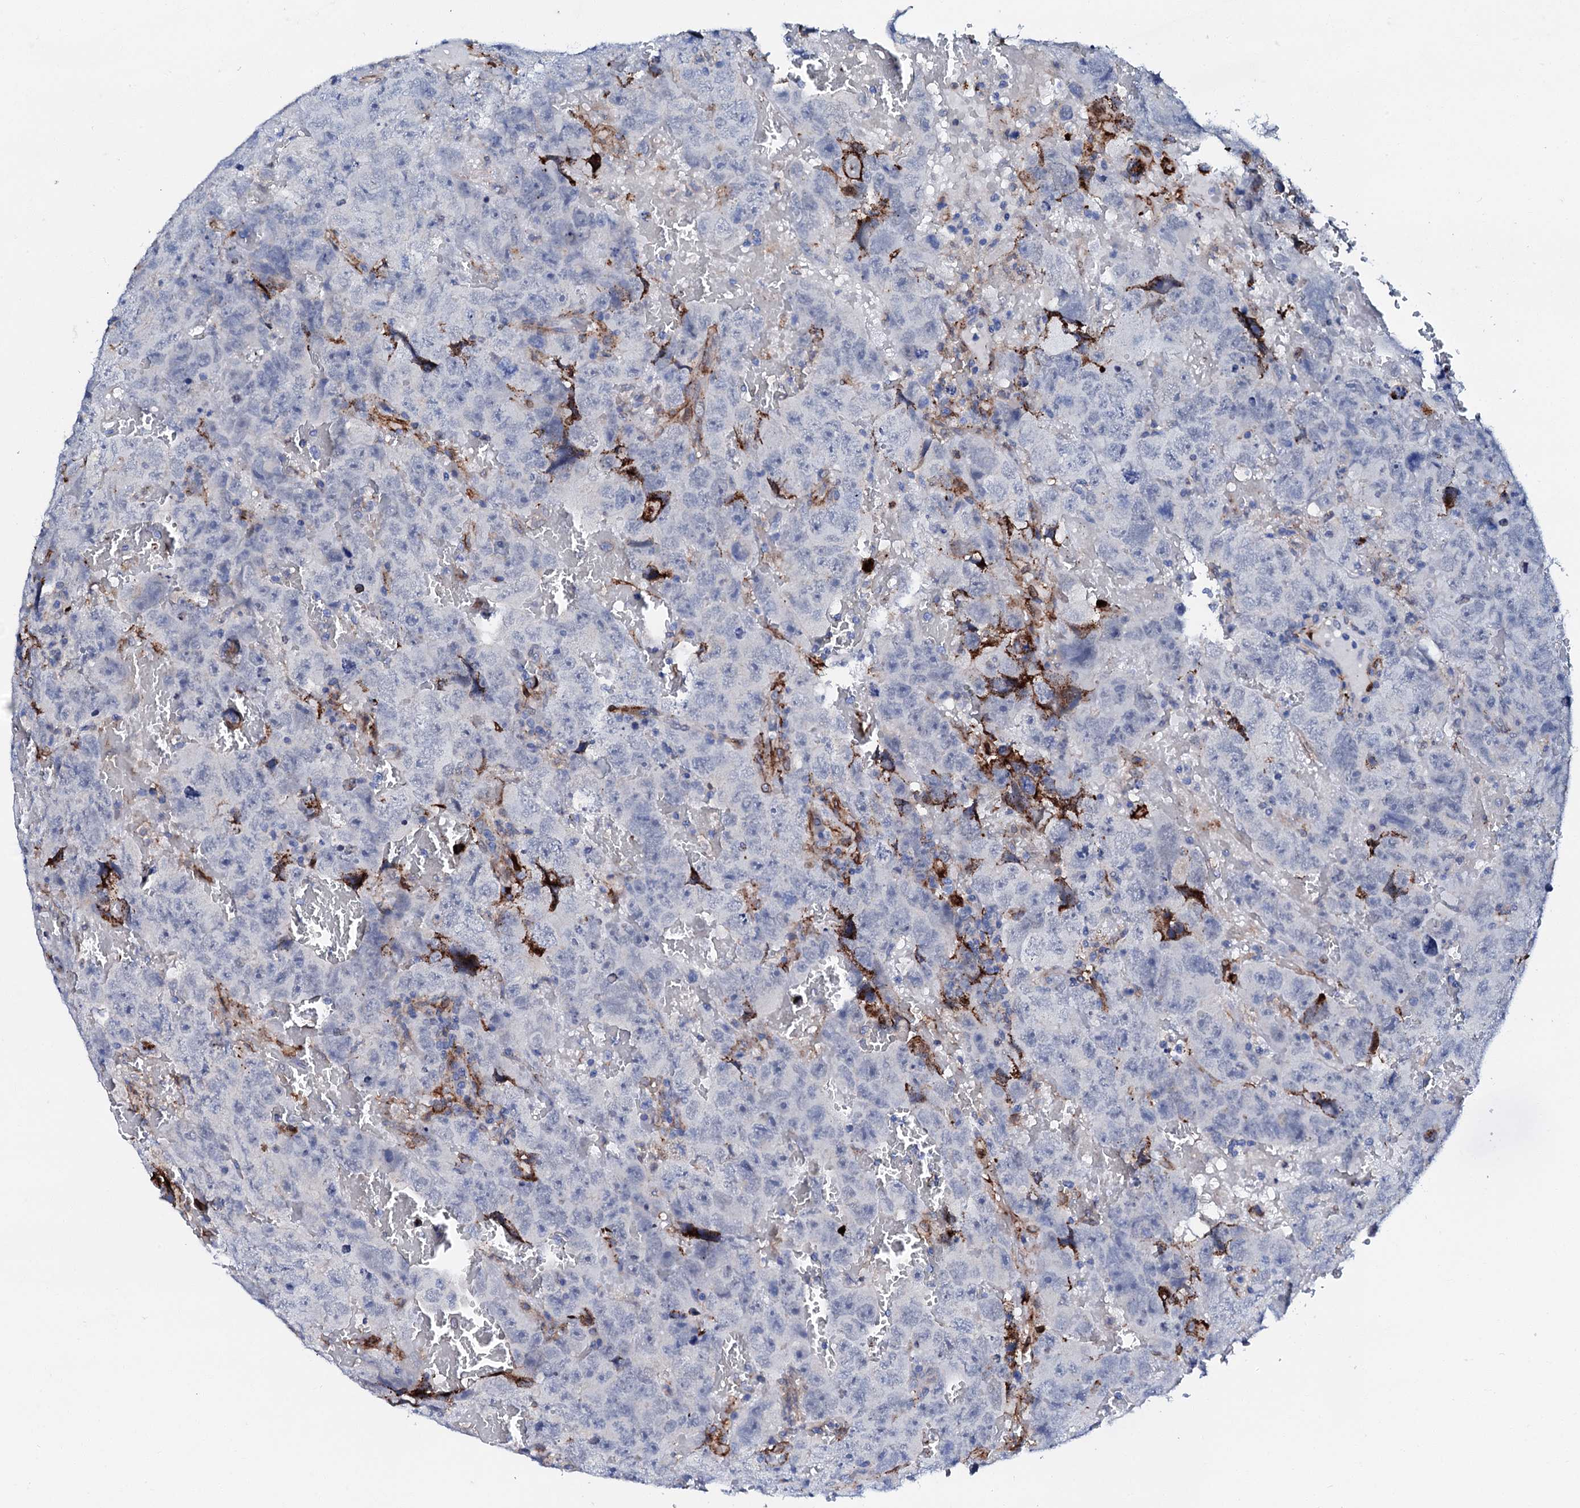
{"staining": {"intensity": "negative", "quantity": "none", "location": "none"}, "tissue": "testis cancer", "cell_type": "Tumor cells", "image_type": "cancer", "snomed": [{"axis": "morphology", "description": "Carcinoma, Embryonal, NOS"}, {"axis": "topography", "description": "Testis"}], "caption": "A high-resolution micrograph shows immunohistochemistry (IHC) staining of testis cancer (embryonal carcinoma), which demonstrates no significant positivity in tumor cells.", "gene": "MED13L", "patient": {"sex": "male", "age": 45}}